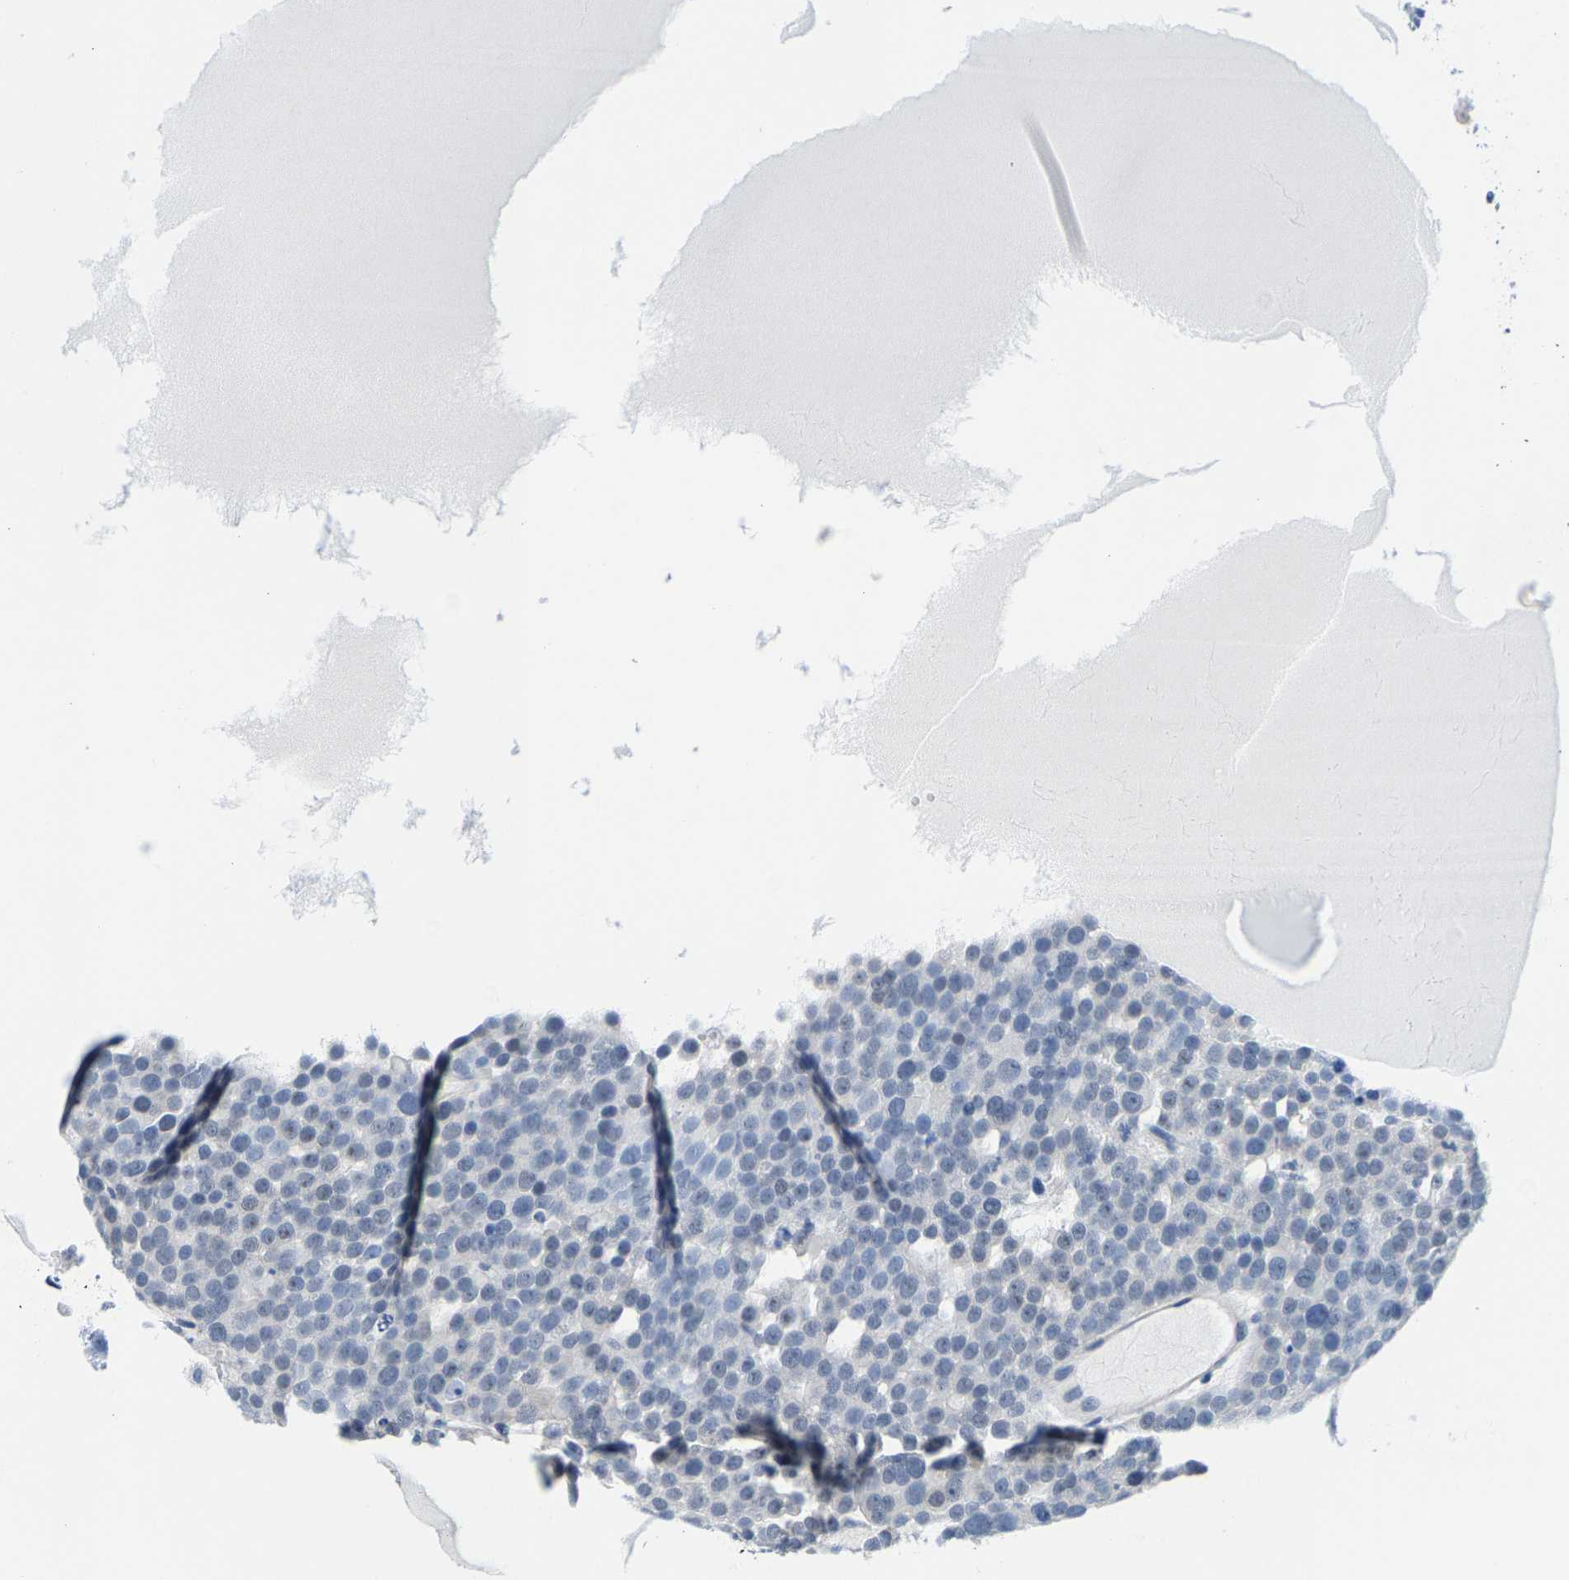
{"staining": {"intensity": "negative", "quantity": "none", "location": "none"}, "tissue": "testis cancer", "cell_type": "Tumor cells", "image_type": "cancer", "snomed": [{"axis": "morphology", "description": "Seminoma, NOS"}, {"axis": "topography", "description": "Testis"}], "caption": "Tumor cells show no significant staining in testis seminoma.", "gene": "SSH3", "patient": {"sex": "male", "age": 71}}